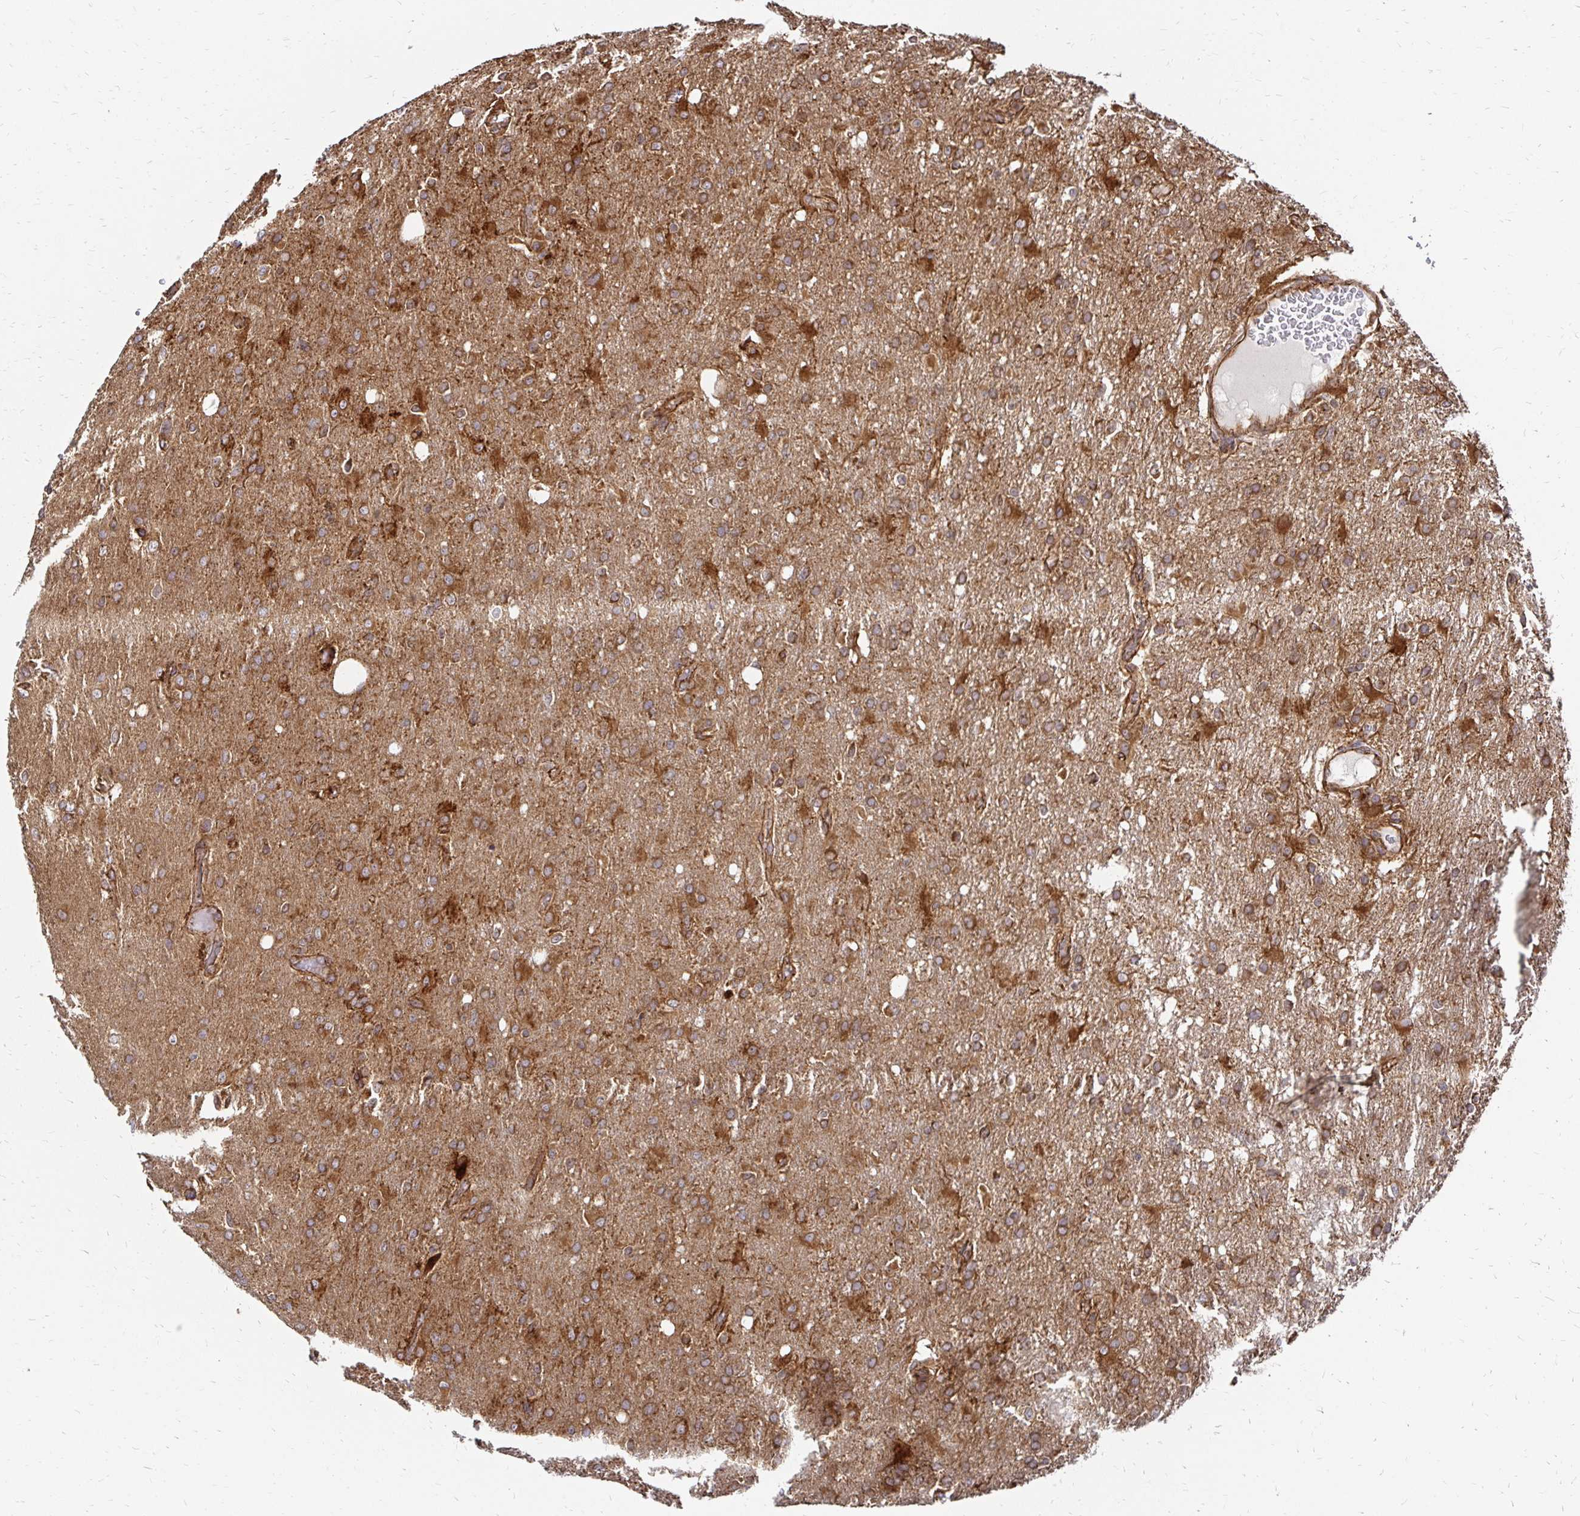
{"staining": {"intensity": "moderate", "quantity": ">75%", "location": "cytoplasmic/membranous"}, "tissue": "glioma", "cell_type": "Tumor cells", "image_type": "cancer", "snomed": [{"axis": "morphology", "description": "Glioma, malignant, High grade"}, {"axis": "topography", "description": "Brain"}], "caption": "Immunohistochemistry (IHC) staining of glioma, which exhibits medium levels of moderate cytoplasmic/membranous staining in about >75% of tumor cells indicating moderate cytoplasmic/membranous protein staining. The staining was performed using DAB (brown) for protein detection and nuclei were counterstained in hematoxylin (blue).", "gene": "ZW10", "patient": {"sex": "male", "age": 53}}